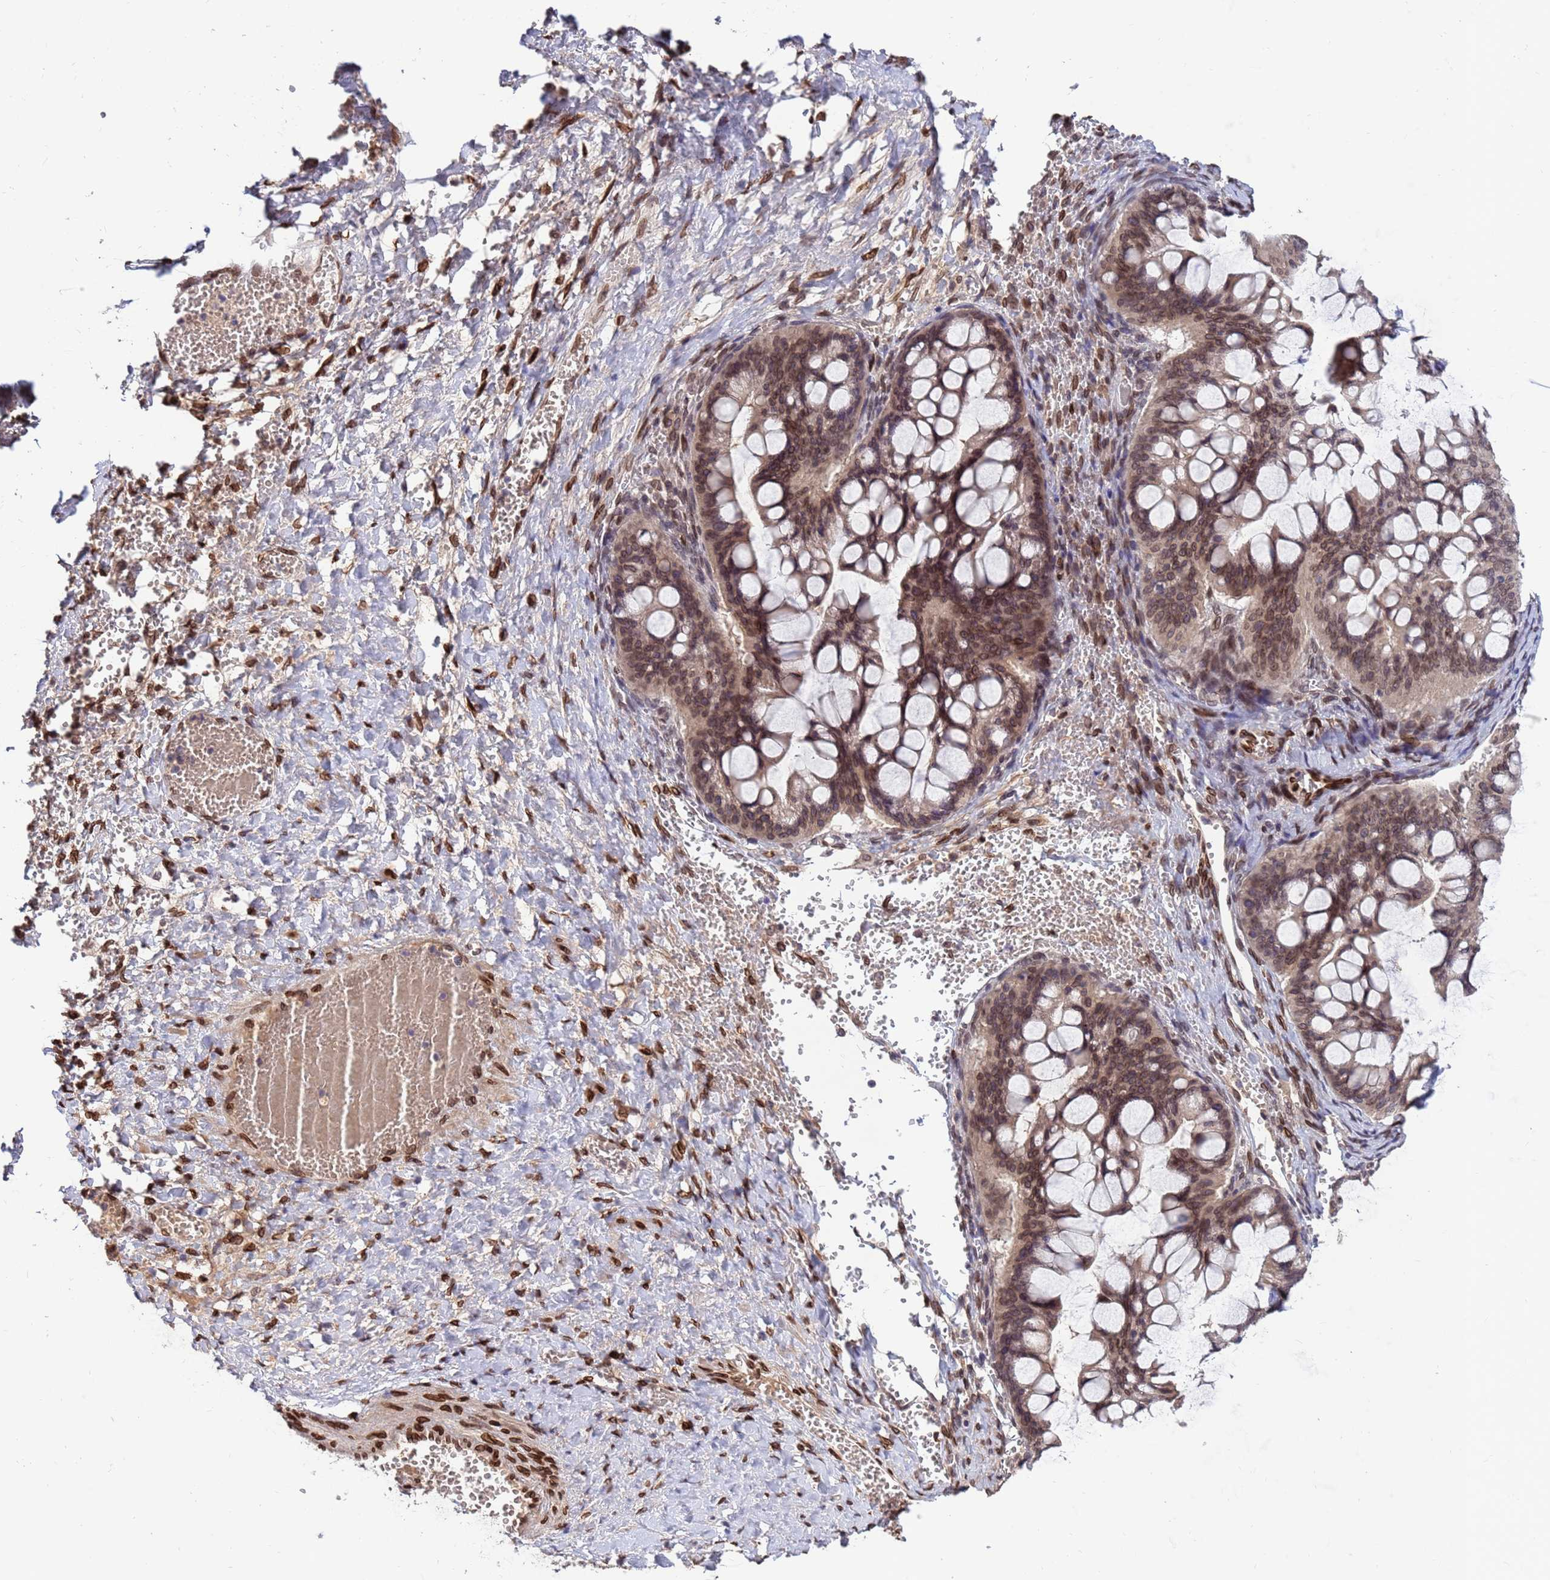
{"staining": {"intensity": "moderate", "quantity": ">75%", "location": "cytoplasmic/membranous,nuclear"}, "tissue": "ovarian cancer", "cell_type": "Tumor cells", "image_type": "cancer", "snomed": [{"axis": "morphology", "description": "Cystadenocarcinoma, mucinous, NOS"}, {"axis": "topography", "description": "Ovary"}], "caption": "This is an image of immunohistochemistry (IHC) staining of ovarian cancer (mucinous cystadenocarcinoma), which shows moderate expression in the cytoplasmic/membranous and nuclear of tumor cells.", "gene": "GPR135", "patient": {"sex": "female", "age": 73}}